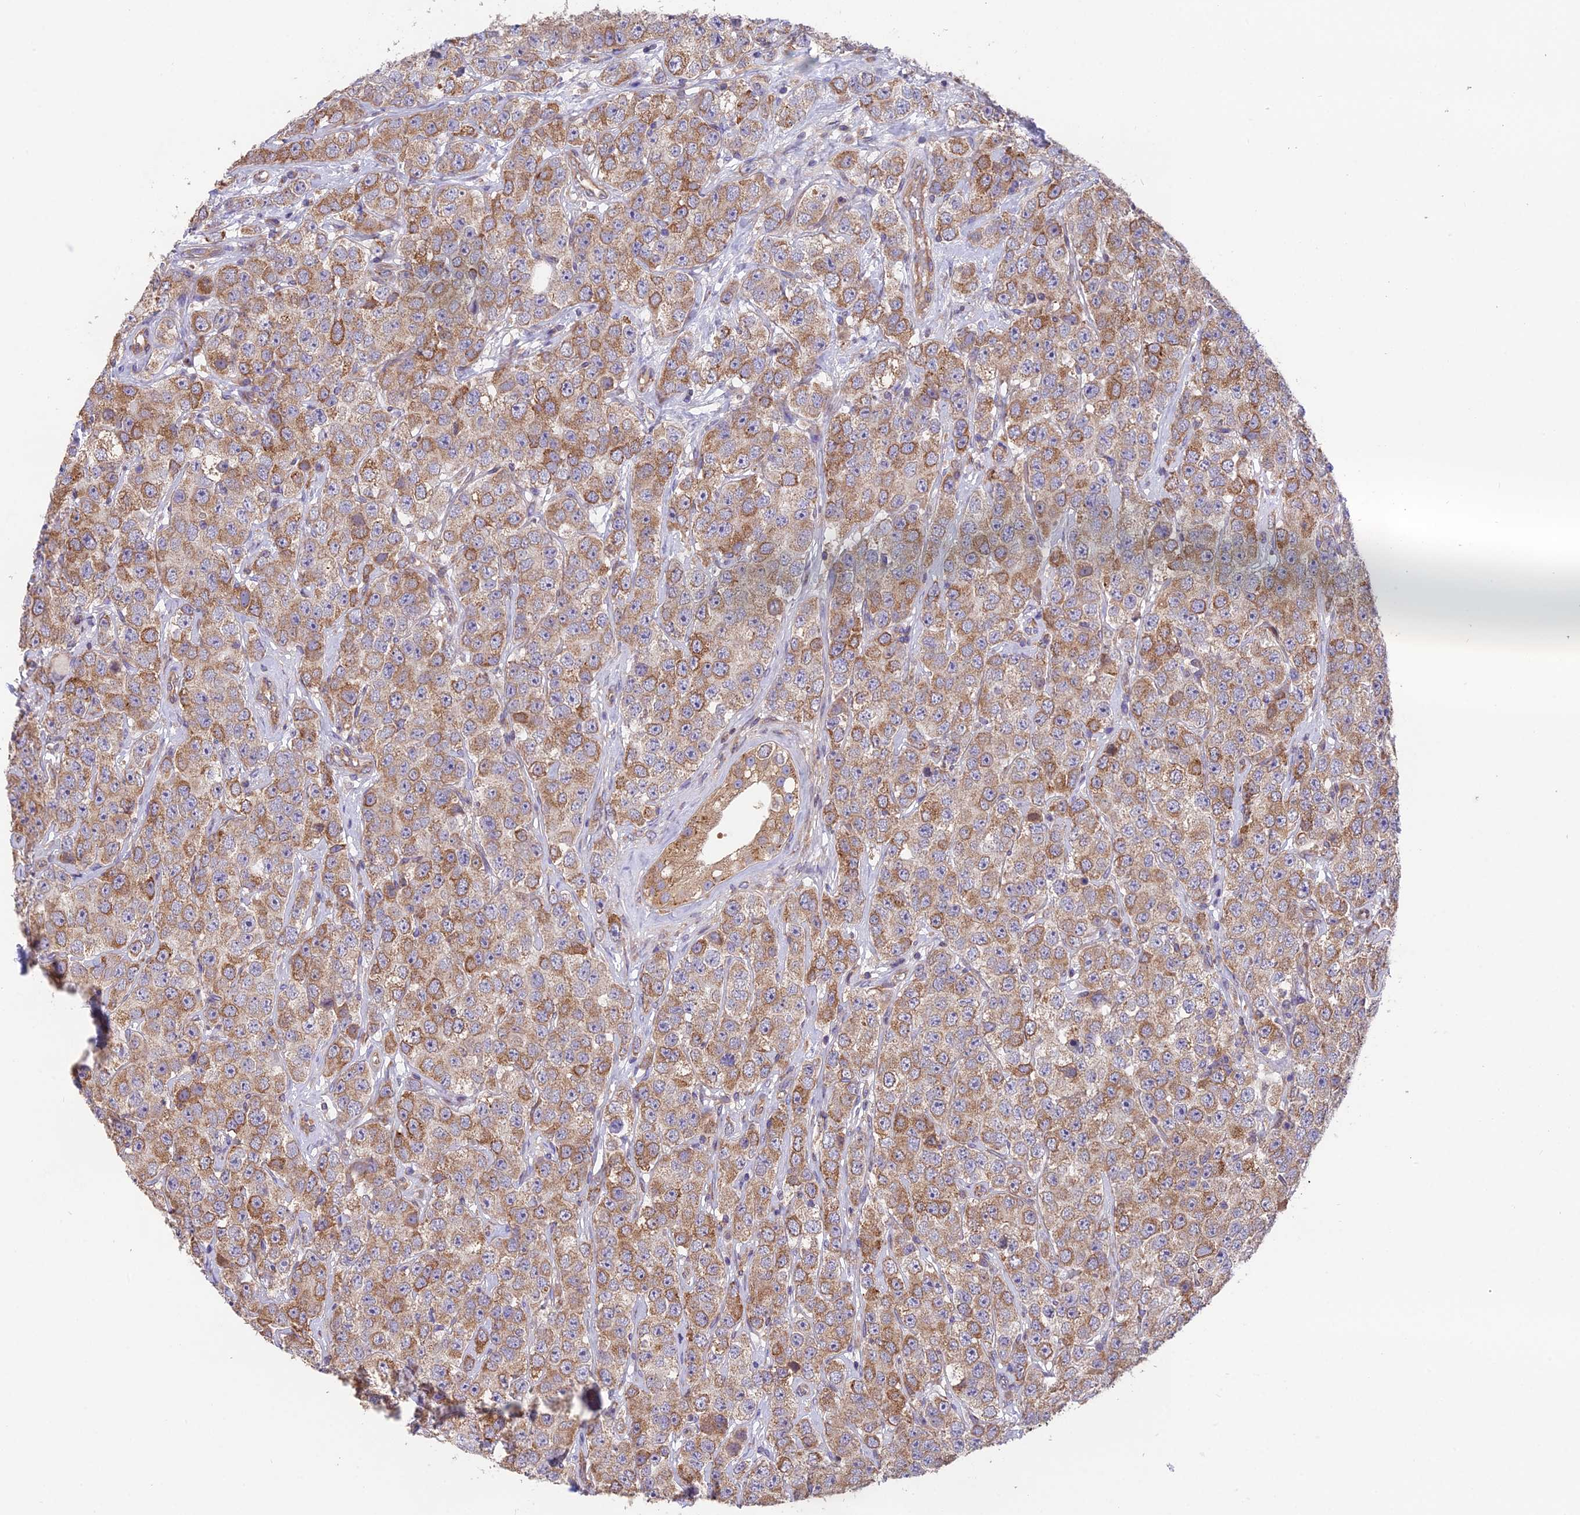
{"staining": {"intensity": "moderate", "quantity": ">75%", "location": "cytoplasmic/membranous"}, "tissue": "testis cancer", "cell_type": "Tumor cells", "image_type": "cancer", "snomed": [{"axis": "morphology", "description": "Seminoma, NOS"}, {"axis": "topography", "description": "Testis"}], "caption": "Protein positivity by immunohistochemistry exhibits moderate cytoplasmic/membranous expression in approximately >75% of tumor cells in testis cancer.", "gene": "BLOC1S4", "patient": {"sex": "male", "age": 28}}